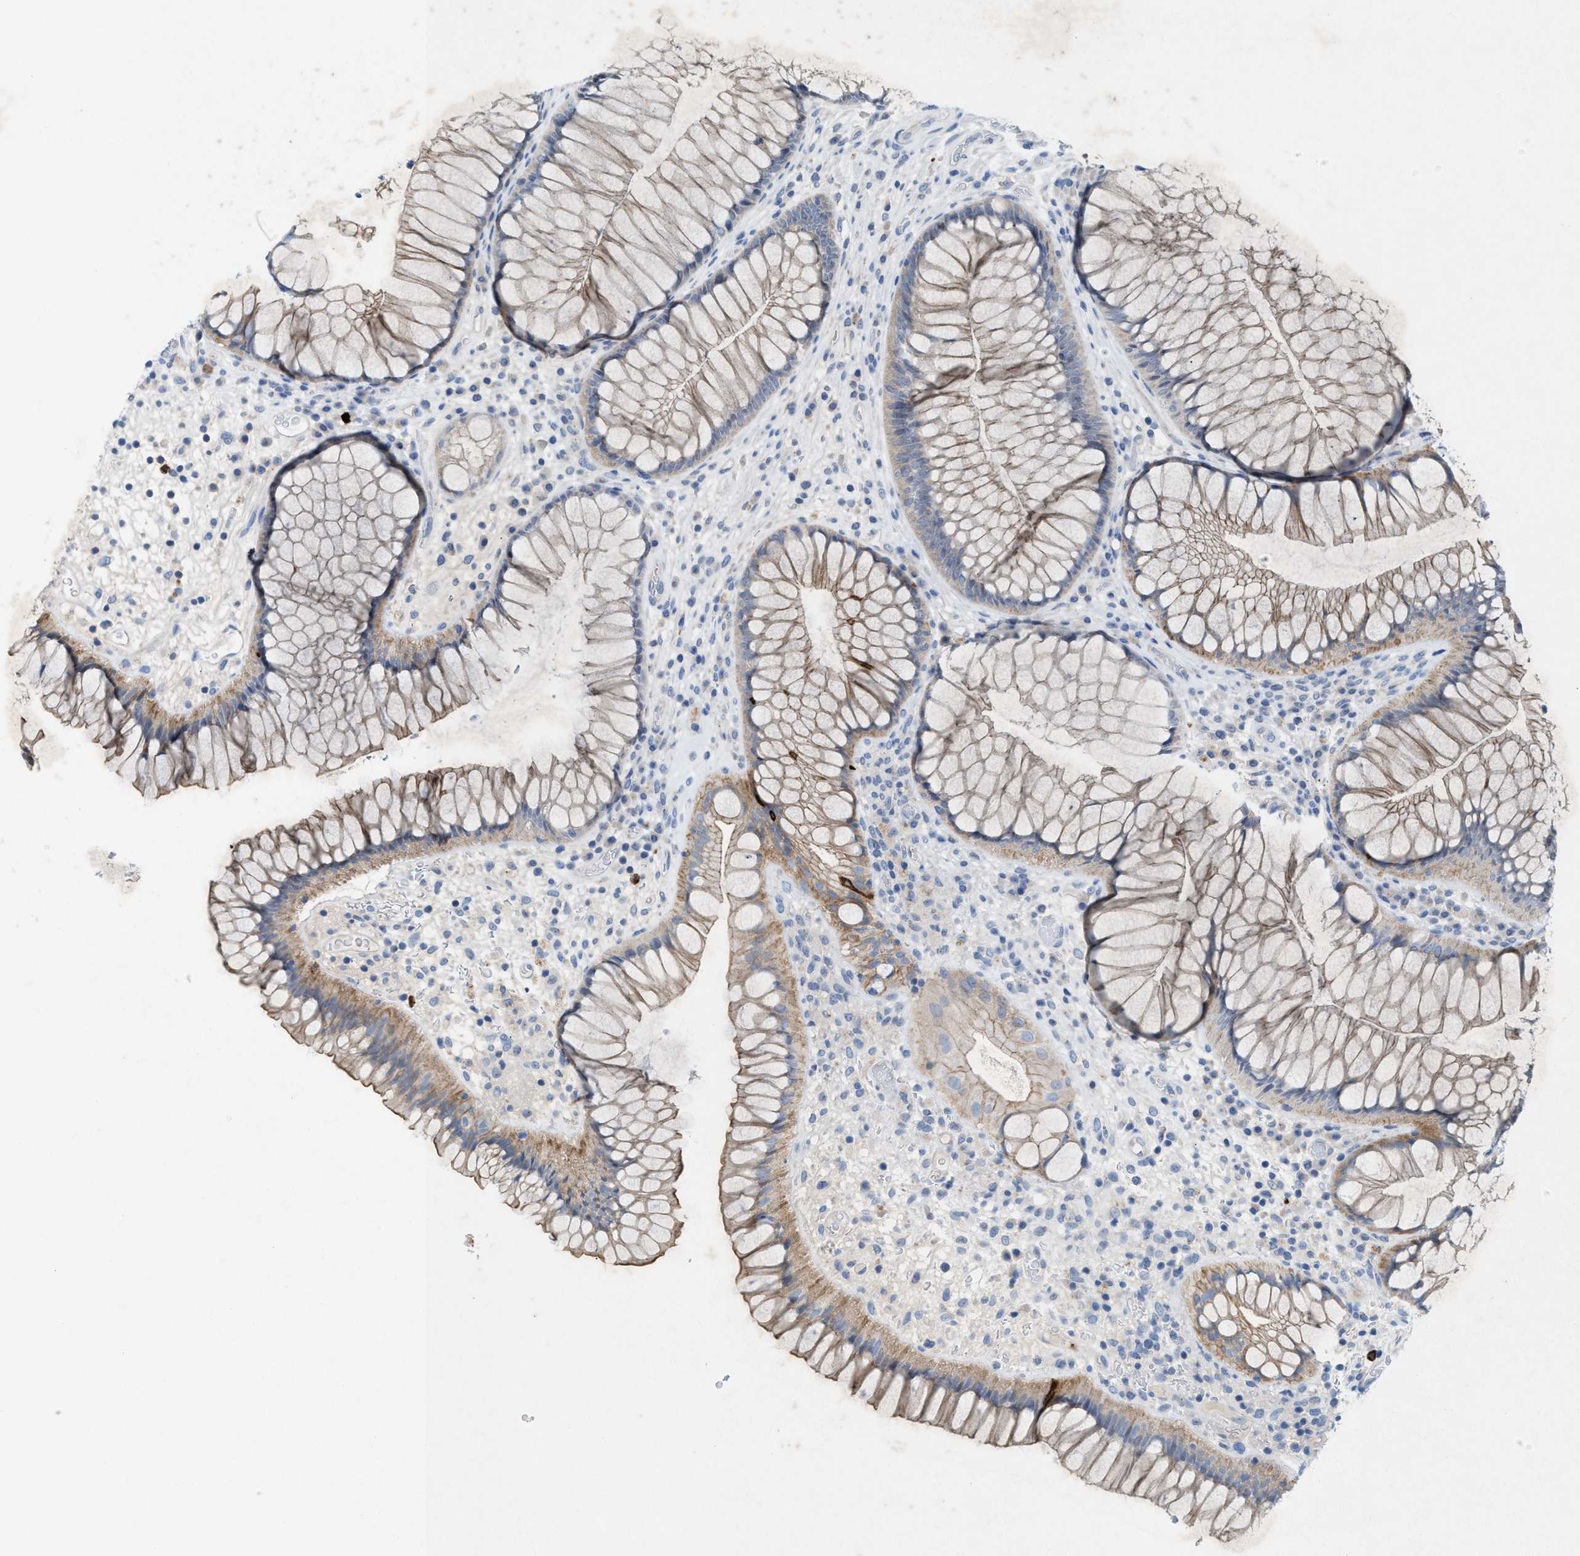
{"staining": {"intensity": "moderate", "quantity": "25%-75%", "location": "cytoplasmic/membranous"}, "tissue": "rectum", "cell_type": "Glandular cells", "image_type": "normal", "snomed": [{"axis": "morphology", "description": "Normal tissue, NOS"}, {"axis": "topography", "description": "Rectum"}], "caption": "Unremarkable rectum shows moderate cytoplasmic/membranous positivity in approximately 25%-75% of glandular cells.", "gene": "CKLF", "patient": {"sex": "male", "age": 51}}